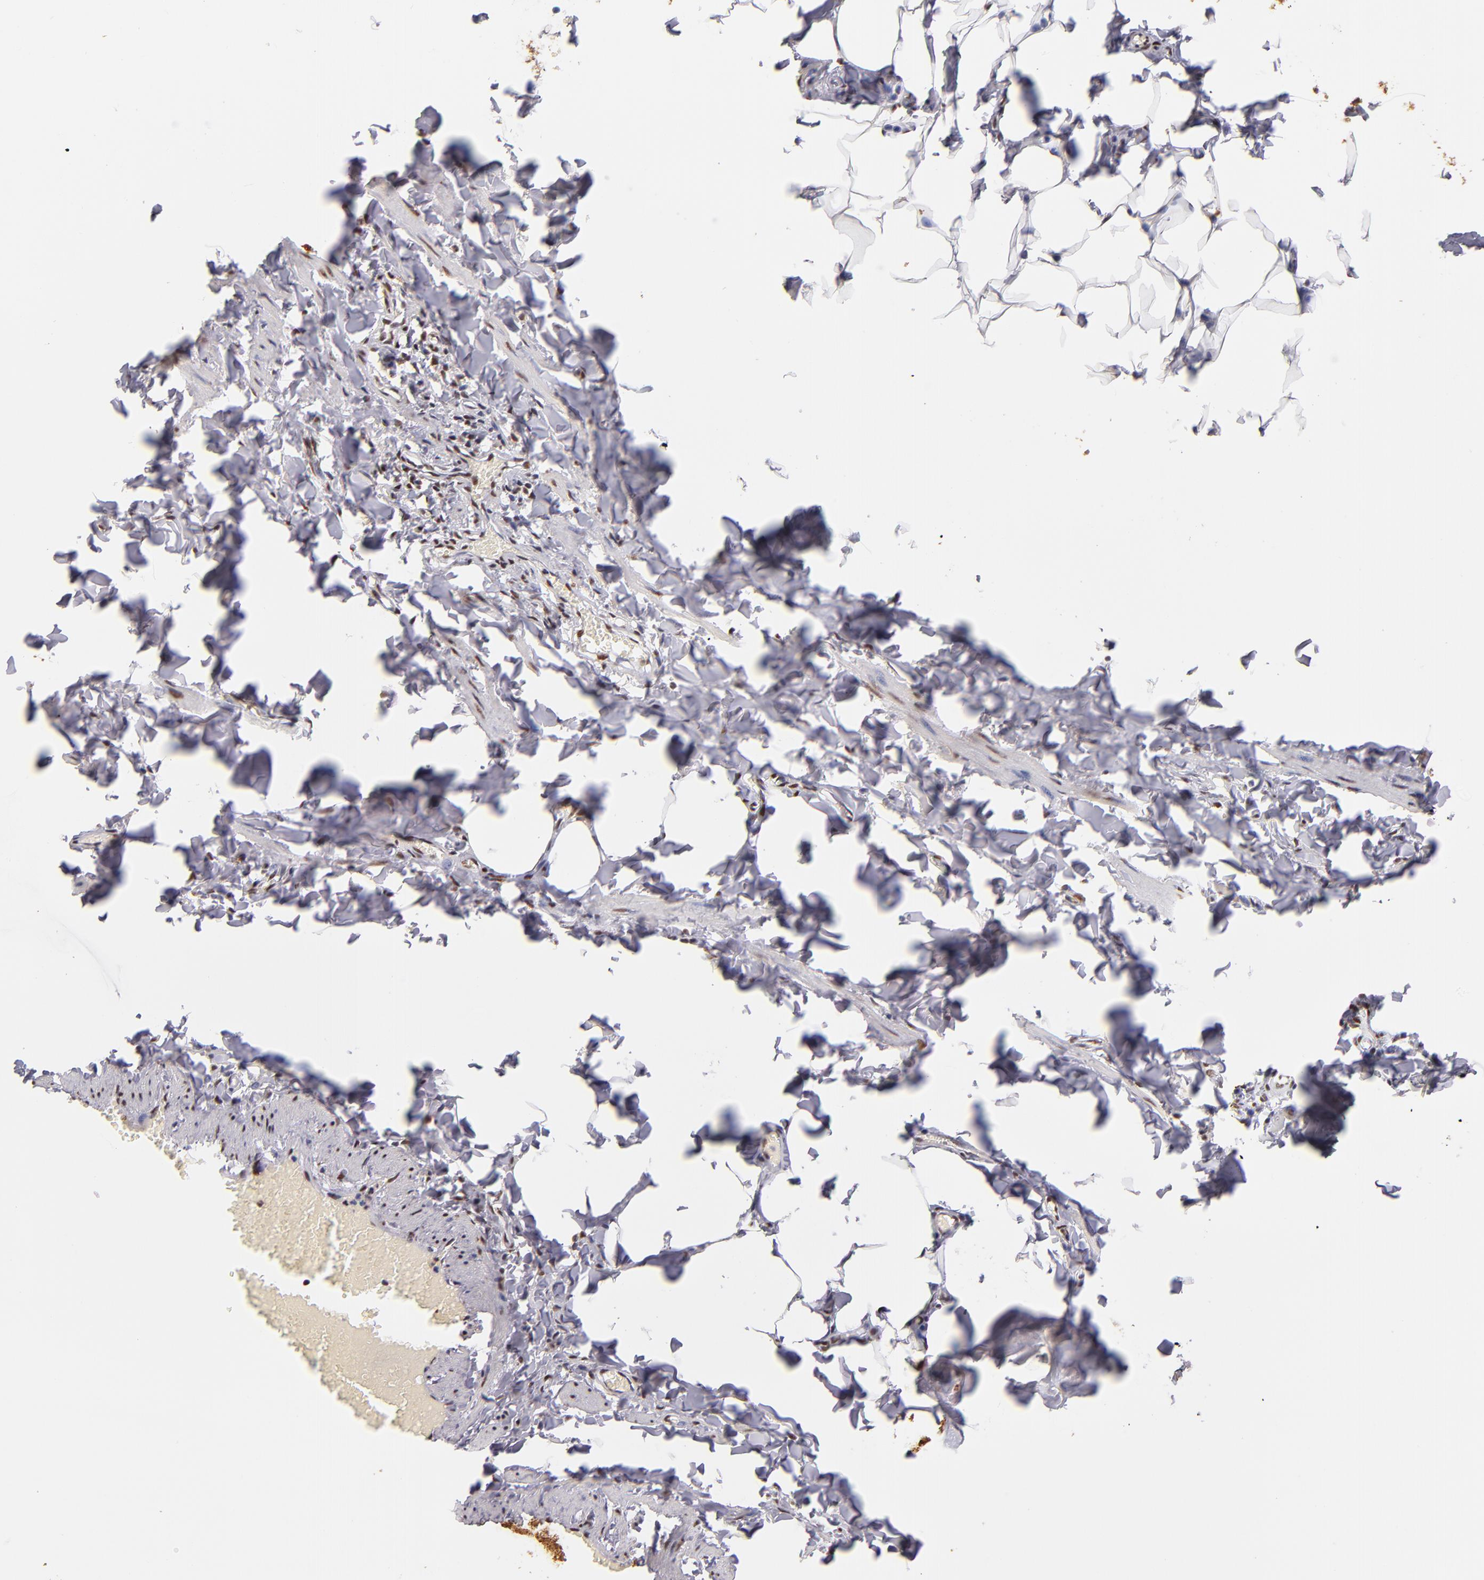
{"staining": {"intensity": "moderate", "quantity": ">75%", "location": "nuclear"}, "tissue": "adipose tissue", "cell_type": "Adipocytes", "image_type": "normal", "snomed": [{"axis": "morphology", "description": "Normal tissue, NOS"}, {"axis": "topography", "description": "Vascular tissue"}], "caption": "The micrograph displays immunohistochemical staining of benign adipose tissue. There is moderate nuclear positivity is appreciated in about >75% of adipocytes. (DAB (3,3'-diaminobenzidine) IHC, brown staining for protein, blue staining for nuclei).", "gene": "SP1", "patient": {"sex": "male", "age": 41}}